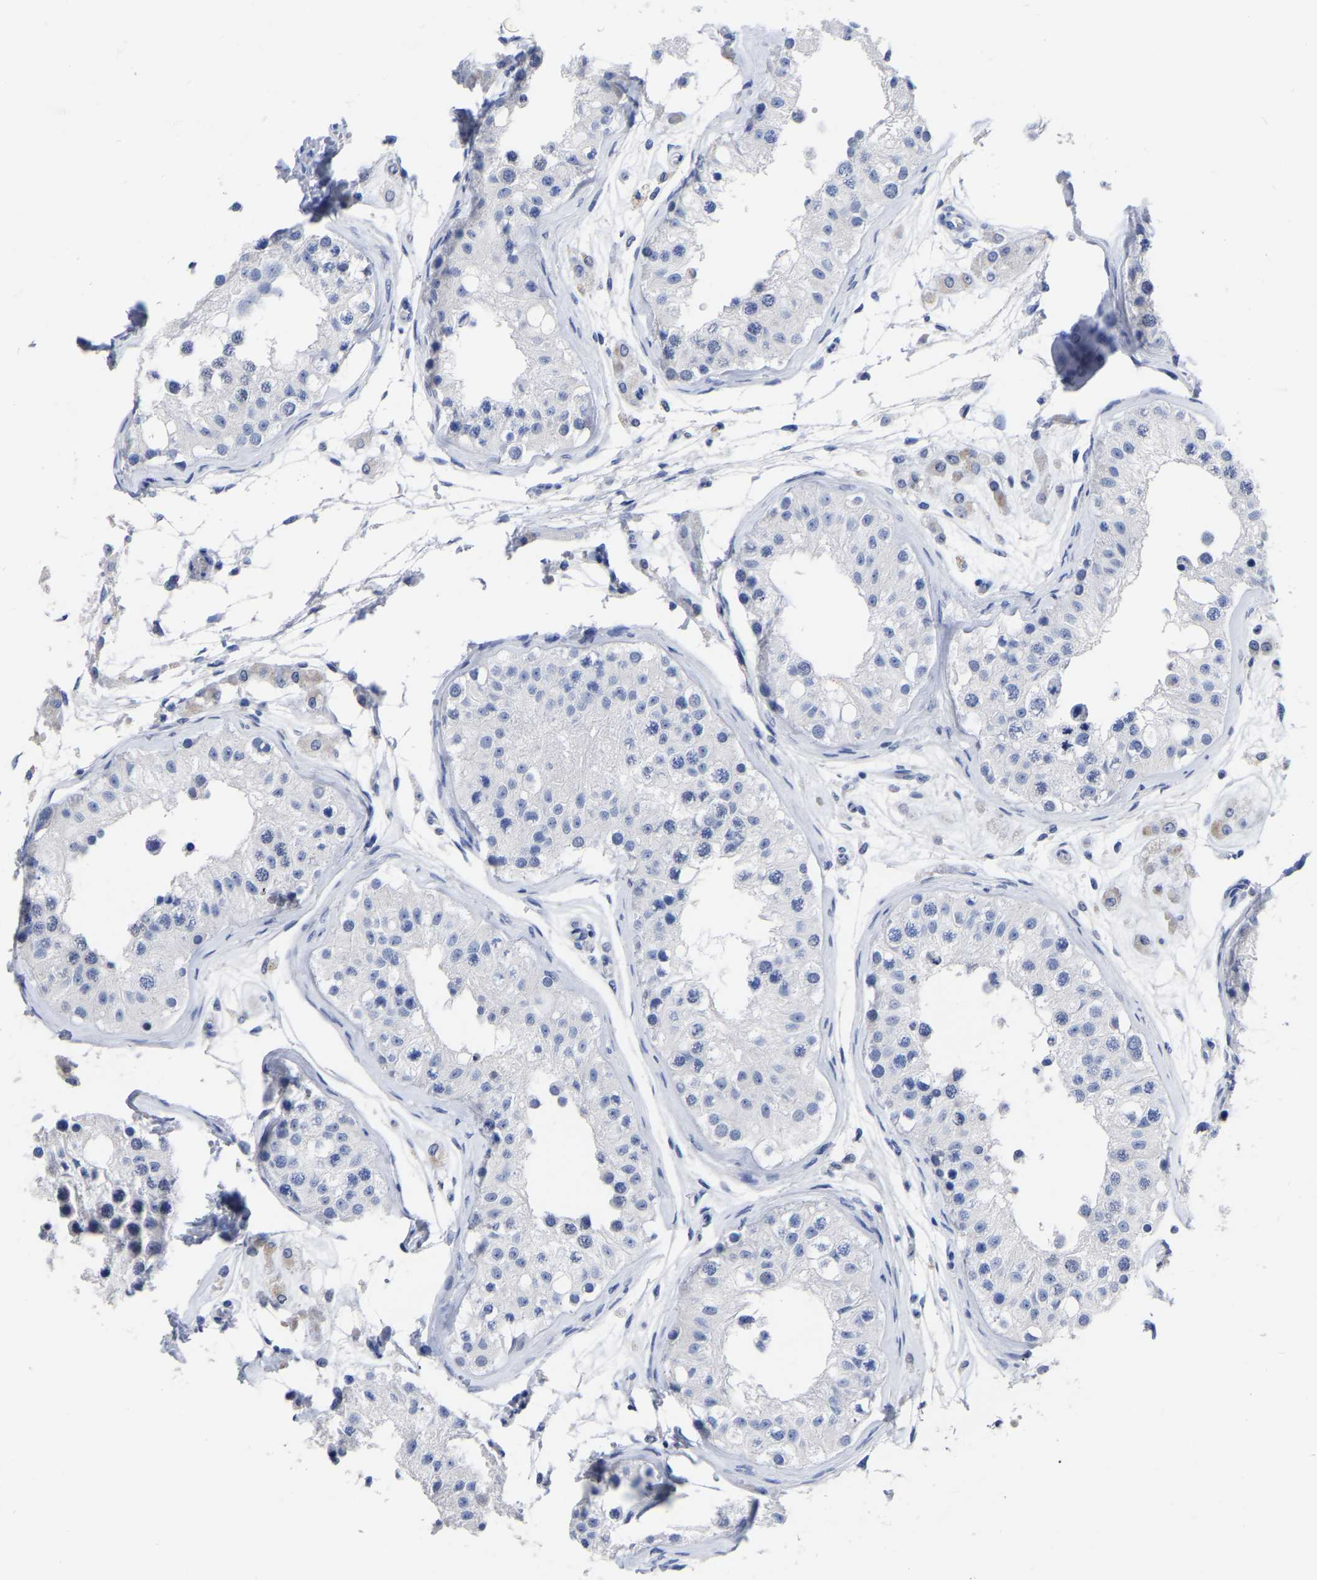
{"staining": {"intensity": "negative", "quantity": "none", "location": "none"}, "tissue": "testis", "cell_type": "Cells in seminiferous ducts", "image_type": "normal", "snomed": [{"axis": "morphology", "description": "Normal tissue, NOS"}, {"axis": "morphology", "description": "Adenocarcinoma, metastatic, NOS"}, {"axis": "topography", "description": "Testis"}], "caption": "The IHC image has no significant expression in cells in seminiferous ducts of testis. The staining was performed using DAB (3,3'-diaminobenzidine) to visualize the protein expression in brown, while the nuclei were stained in blue with hematoxylin (Magnification: 20x).", "gene": "ANXA13", "patient": {"sex": "male", "age": 26}}